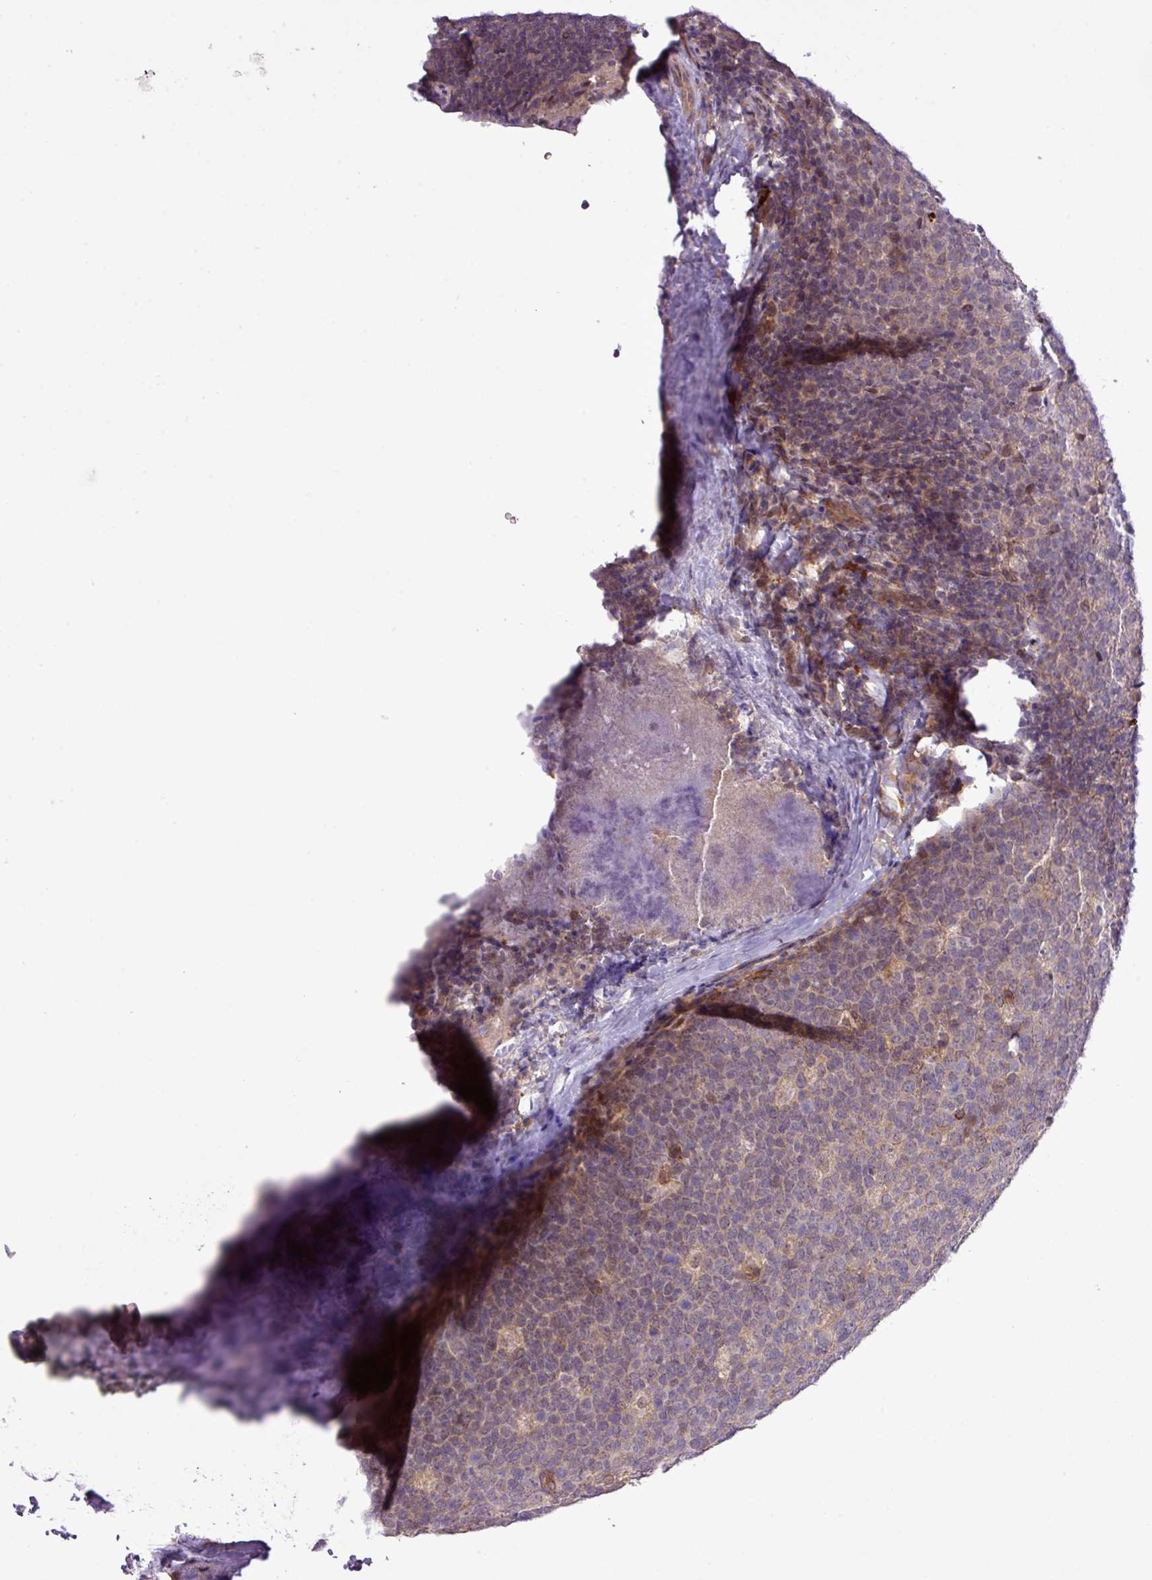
{"staining": {"intensity": "strong", "quantity": "<25%", "location": "cytoplasmic/membranous"}, "tissue": "tonsil", "cell_type": "Germinal center cells", "image_type": "normal", "snomed": [{"axis": "morphology", "description": "Normal tissue, NOS"}, {"axis": "topography", "description": "Tonsil"}], "caption": "Immunohistochemical staining of unremarkable human tonsil demonstrates strong cytoplasmic/membranous protein positivity in about <25% of germinal center cells. Ihc stains the protein of interest in brown and the nuclei are stained blue.", "gene": "FAM222B", "patient": {"sex": "male", "age": 27}}